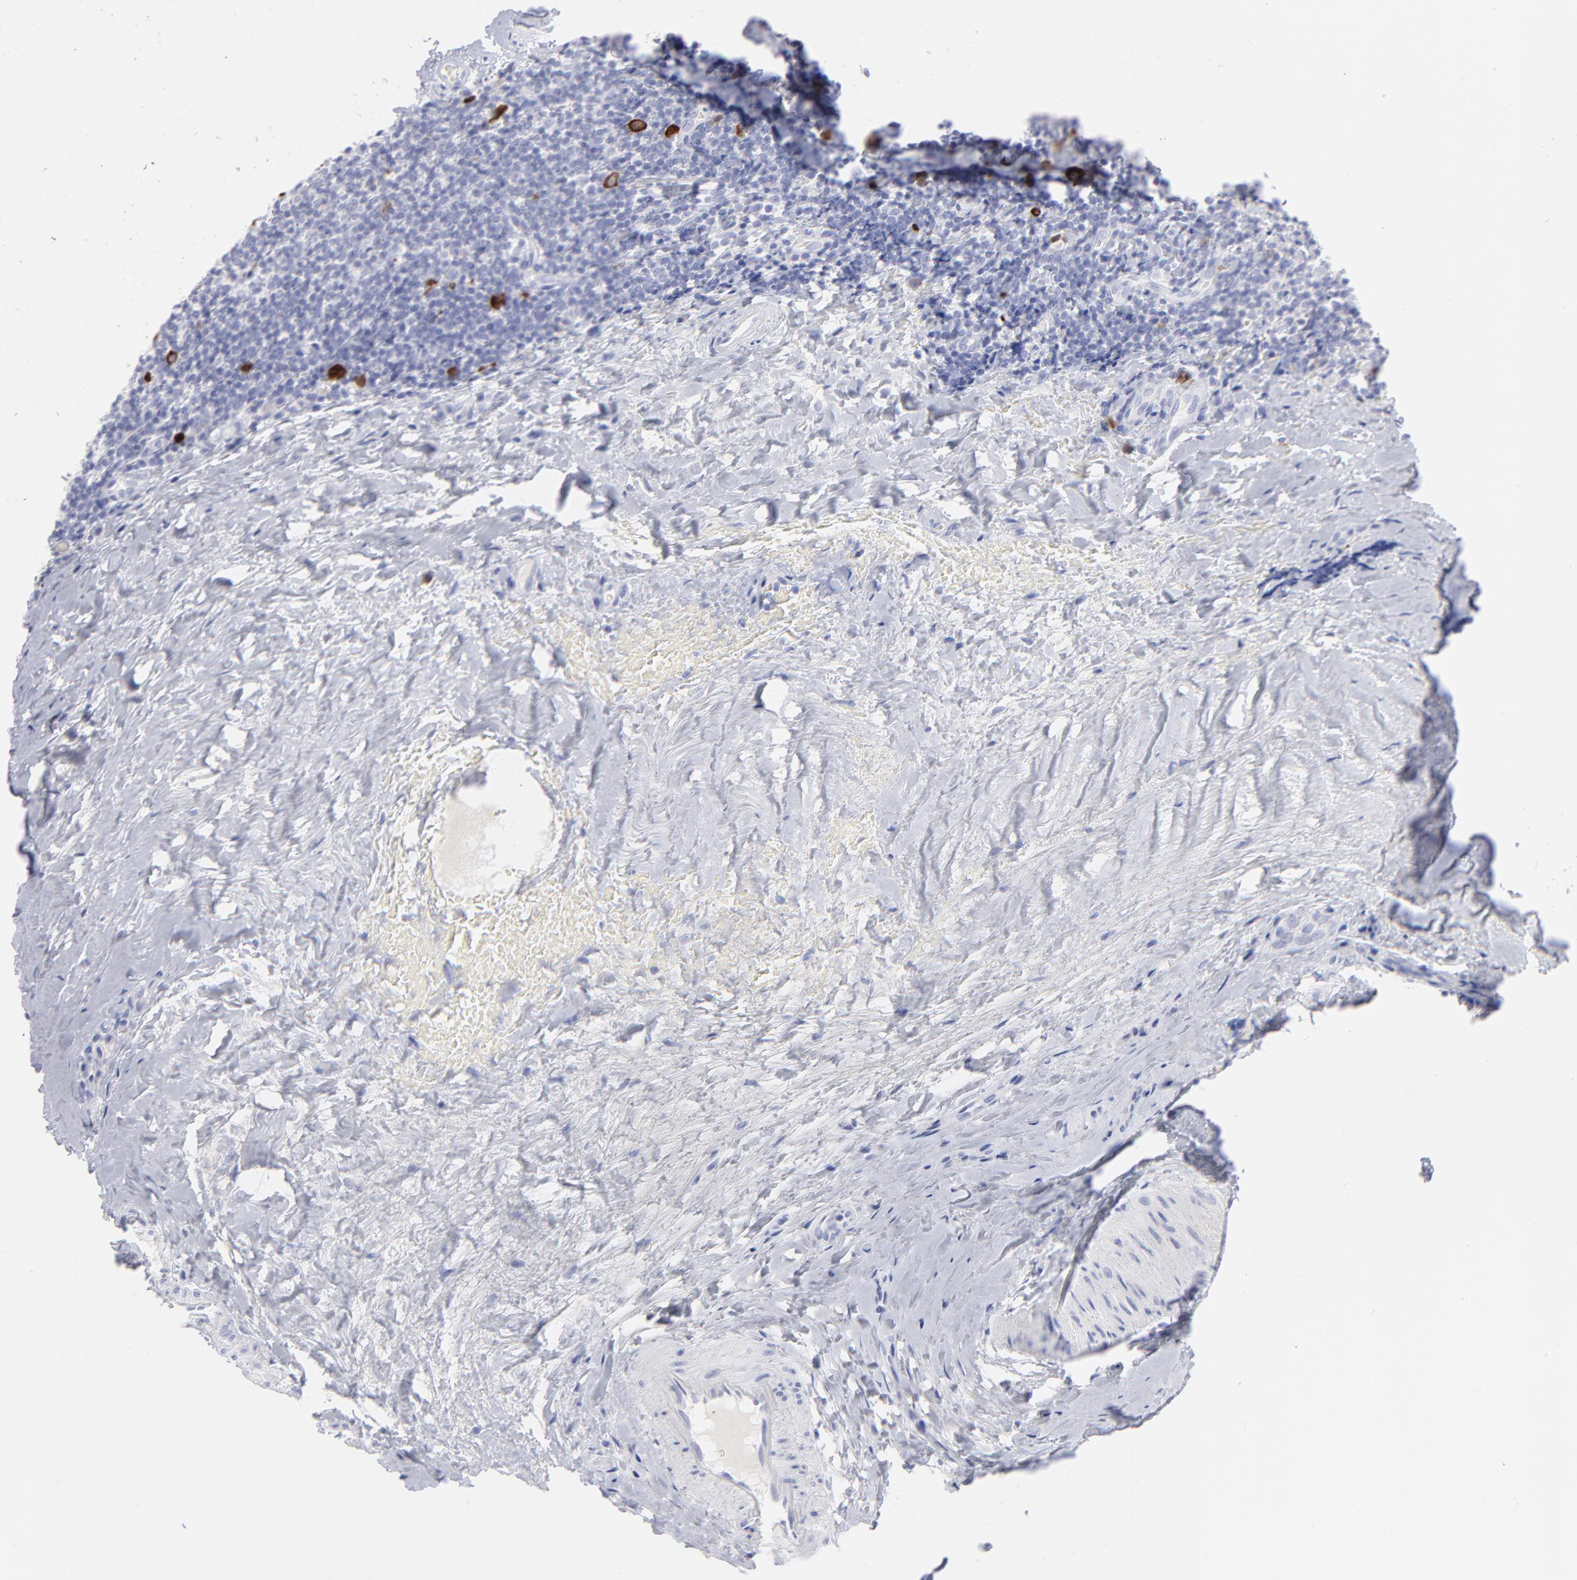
{"staining": {"intensity": "strong", "quantity": "25%-75%", "location": "cytoplasmic/membranous"}, "tissue": "tonsil", "cell_type": "Germinal center cells", "image_type": "normal", "snomed": [{"axis": "morphology", "description": "Normal tissue, NOS"}, {"axis": "topography", "description": "Tonsil"}], "caption": "Benign tonsil displays strong cytoplasmic/membranous staining in approximately 25%-75% of germinal center cells The staining is performed using DAB (3,3'-diaminobenzidine) brown chromogen to label protein expression. The nuclei are counter-stained blue using hematoxylin..", "gene": "CCNB1", "patient": {"sex": "male", "age": 31}}